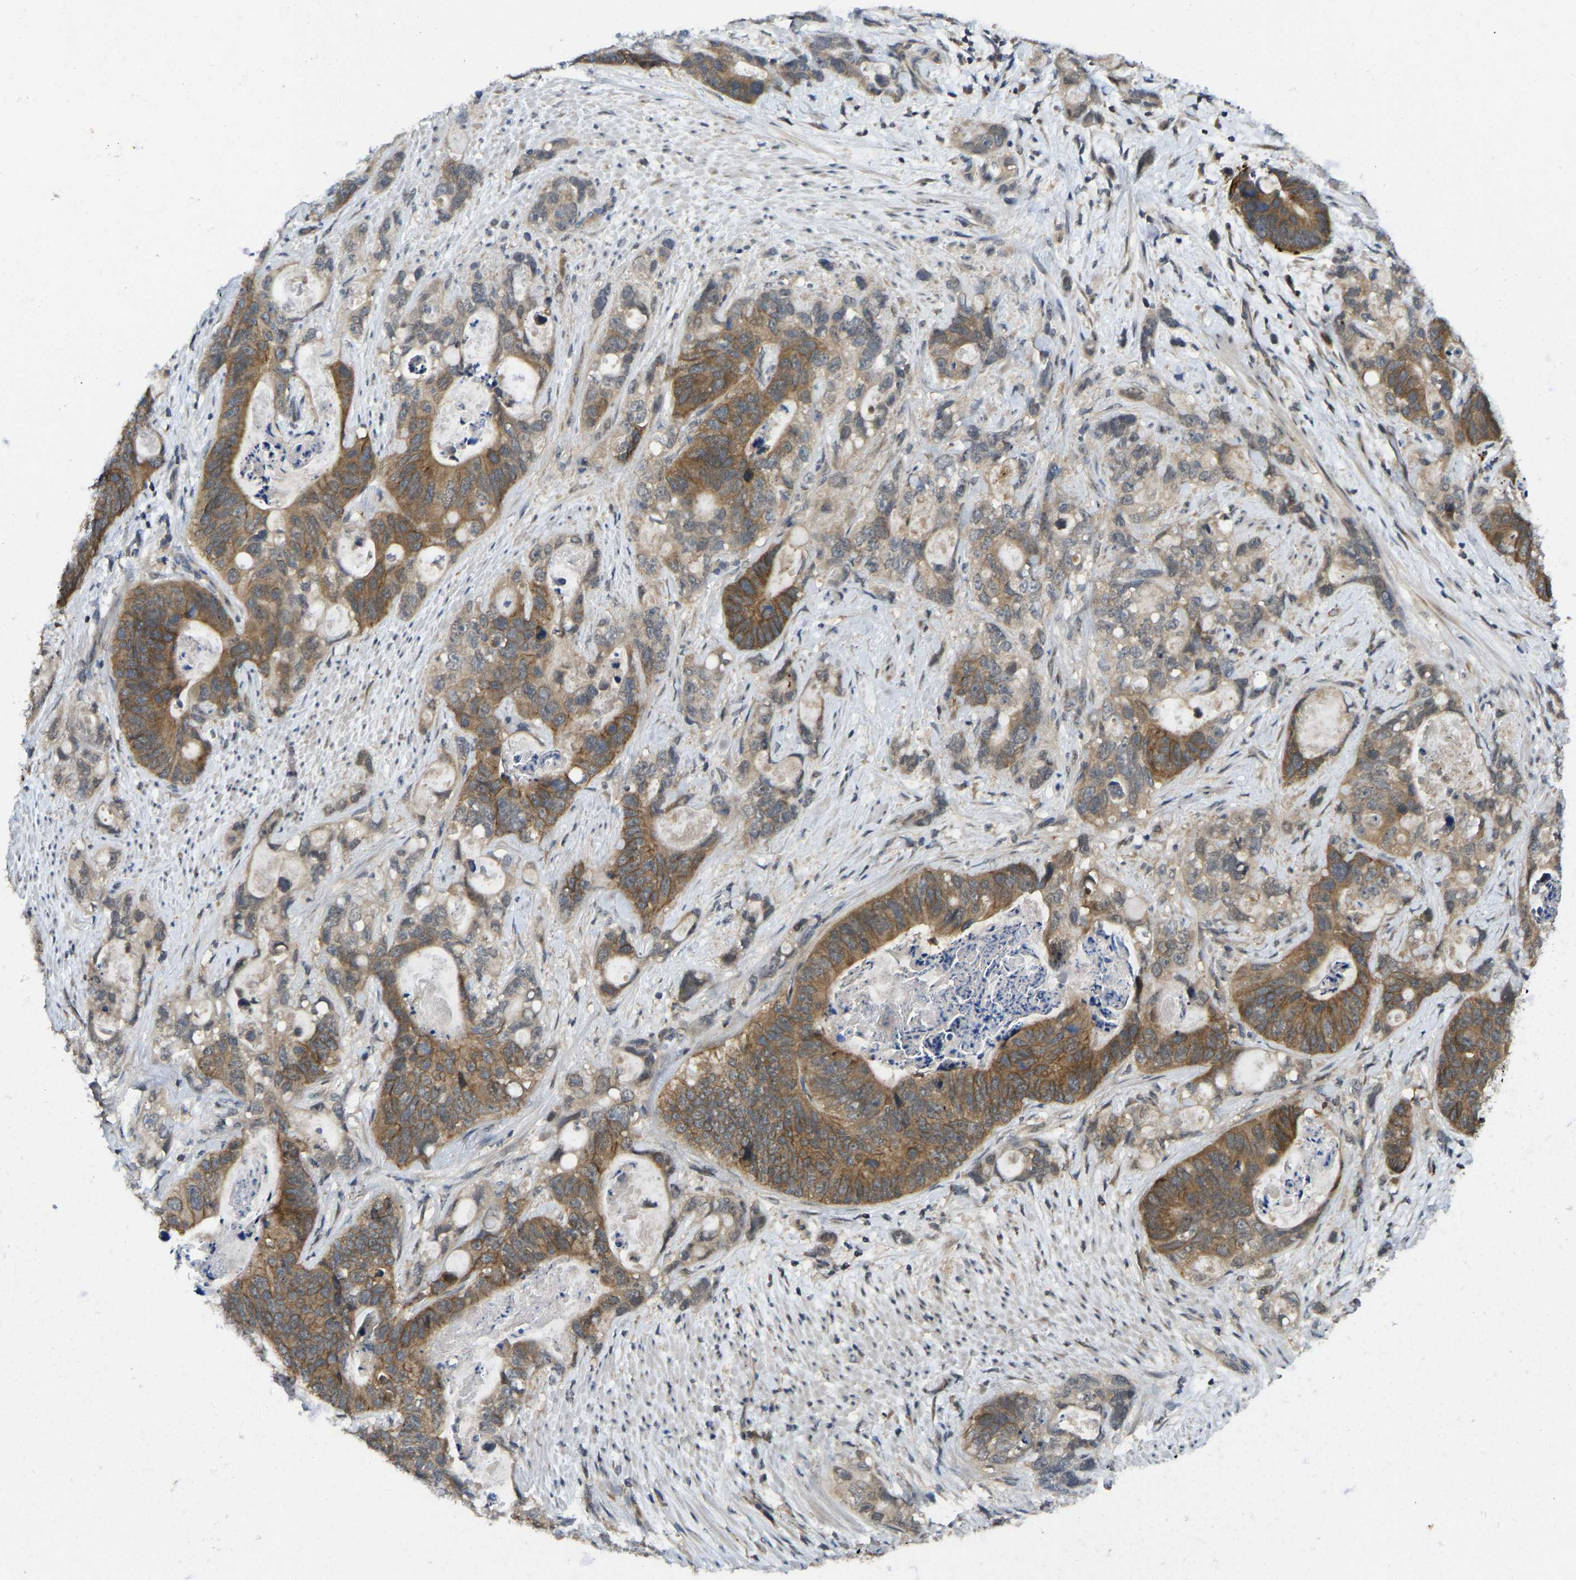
{"staining": {"intensity": "moderate", "quantity": ">75%", "location": "cytoplasmic/membranous"}, "tissue": "stomach cancer", "cell_type": "Tumor cells", "image_type": "cancer", "snomed": [{"axis": "morphology", "description": "Normal tissue, NOS"}, {"axis": "morphology", "description": "Adenocarcinoma, NOS"}, {"axis": "topography", "description": "Stomach"}], "caption": "High-magnification brightfield microscopy of stomach adenocarcinoma stained with DAB (3,3'-diaminobenzidine) (brown) and counterstained with hematoxylin (blue). tumor cells exhibit moderate cytoplasmic/membranous expression is appreciated in approximately>75% of cells. Using DAB (3,3'-diaminobenzidine) (brown) and hematoxylin (blue) stains, captured at high magnification using brightfield microscopy.", "gene": "NDRG3", "patient": {"sex": "female", "age": 89}}